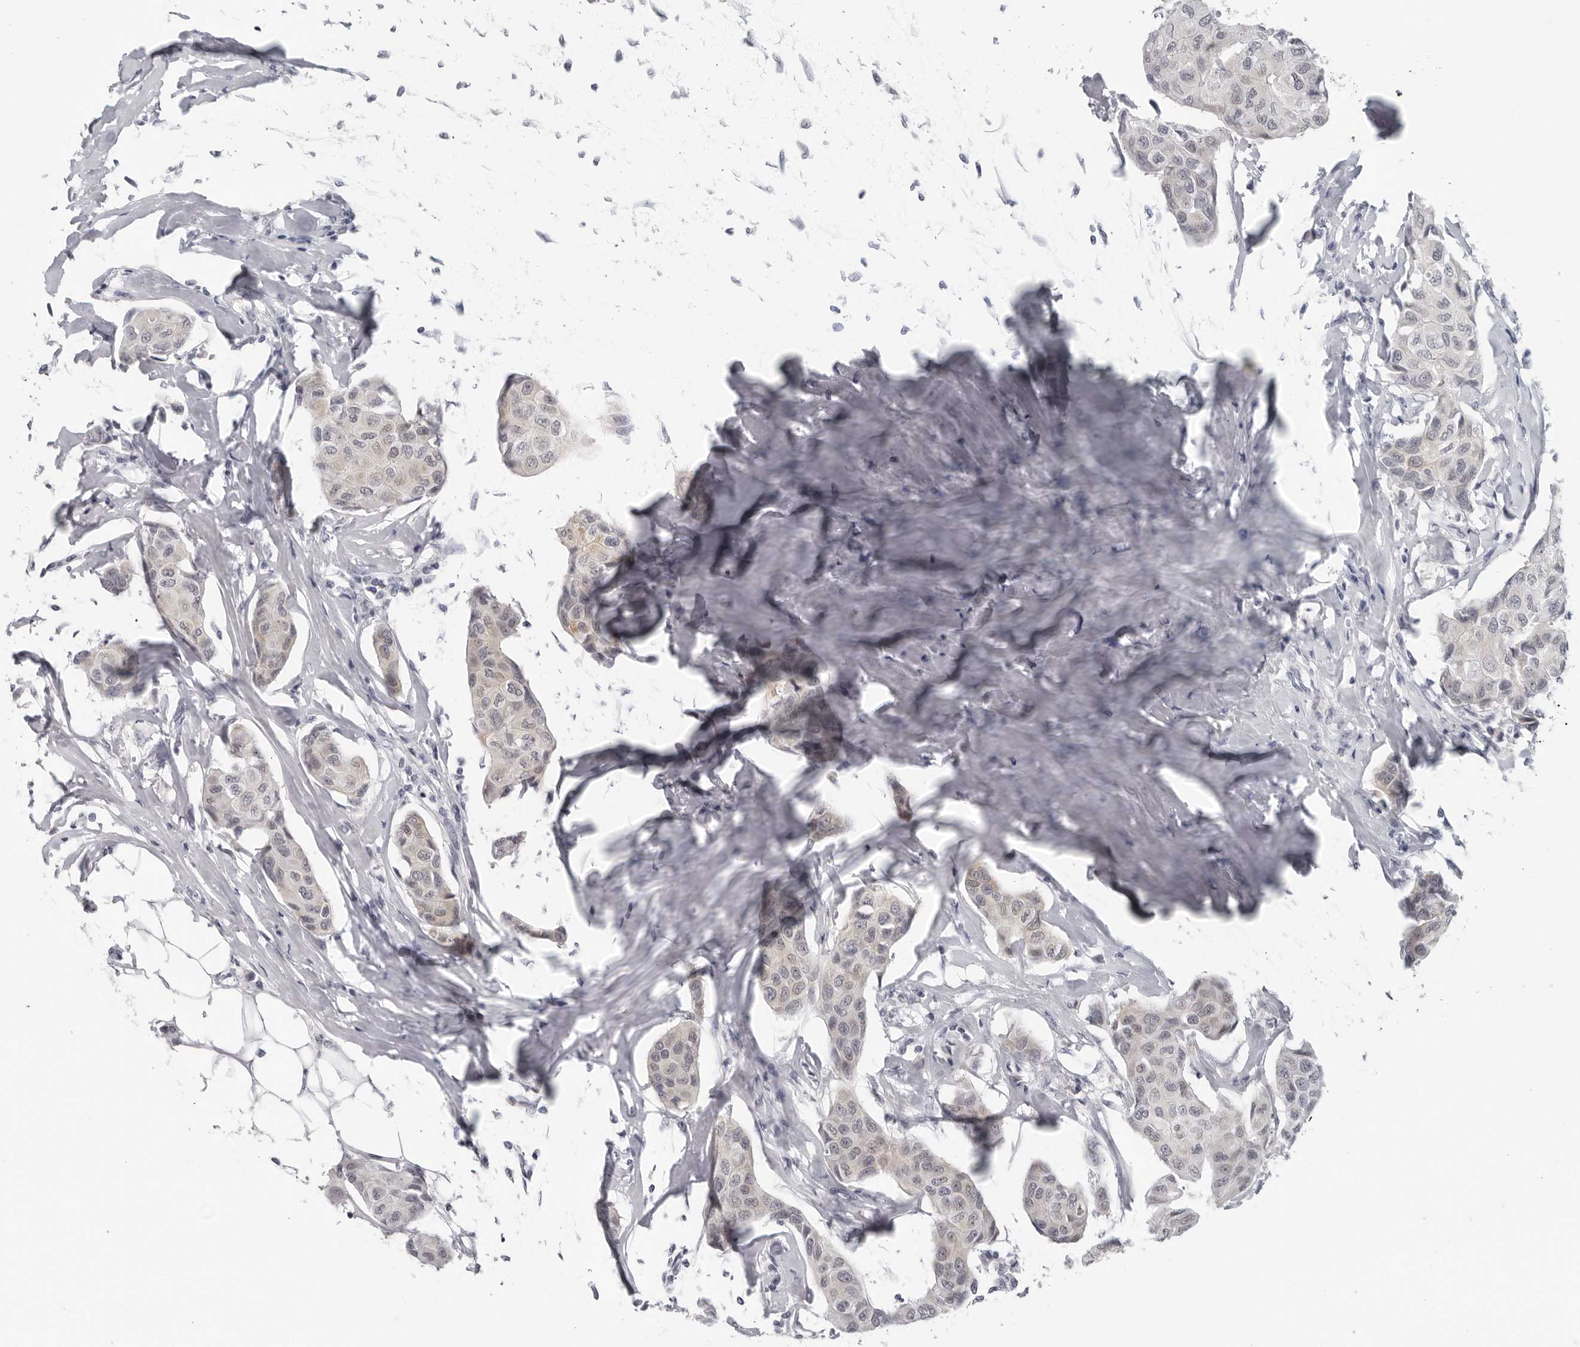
{"staining": {"intensity": "negative", "quantity": "none", "location": "none"}, "tissue": "breast cancer", "cell_type": "Tumor cells", "image_type": "cancer", "snomed": [{"axis": "morphology", "description": "Duct carcinoma"}, {"axis": "topography", "description": "Breast"}], "caption": "An IHC micrograph of breast cancer (intraductal carcinoma) is shown. There is no staining in tumor cells of breast cancer (intraductal carcinoma).", "gene": "OPLAH", "patient": {"sex": "female", "age": 80}}